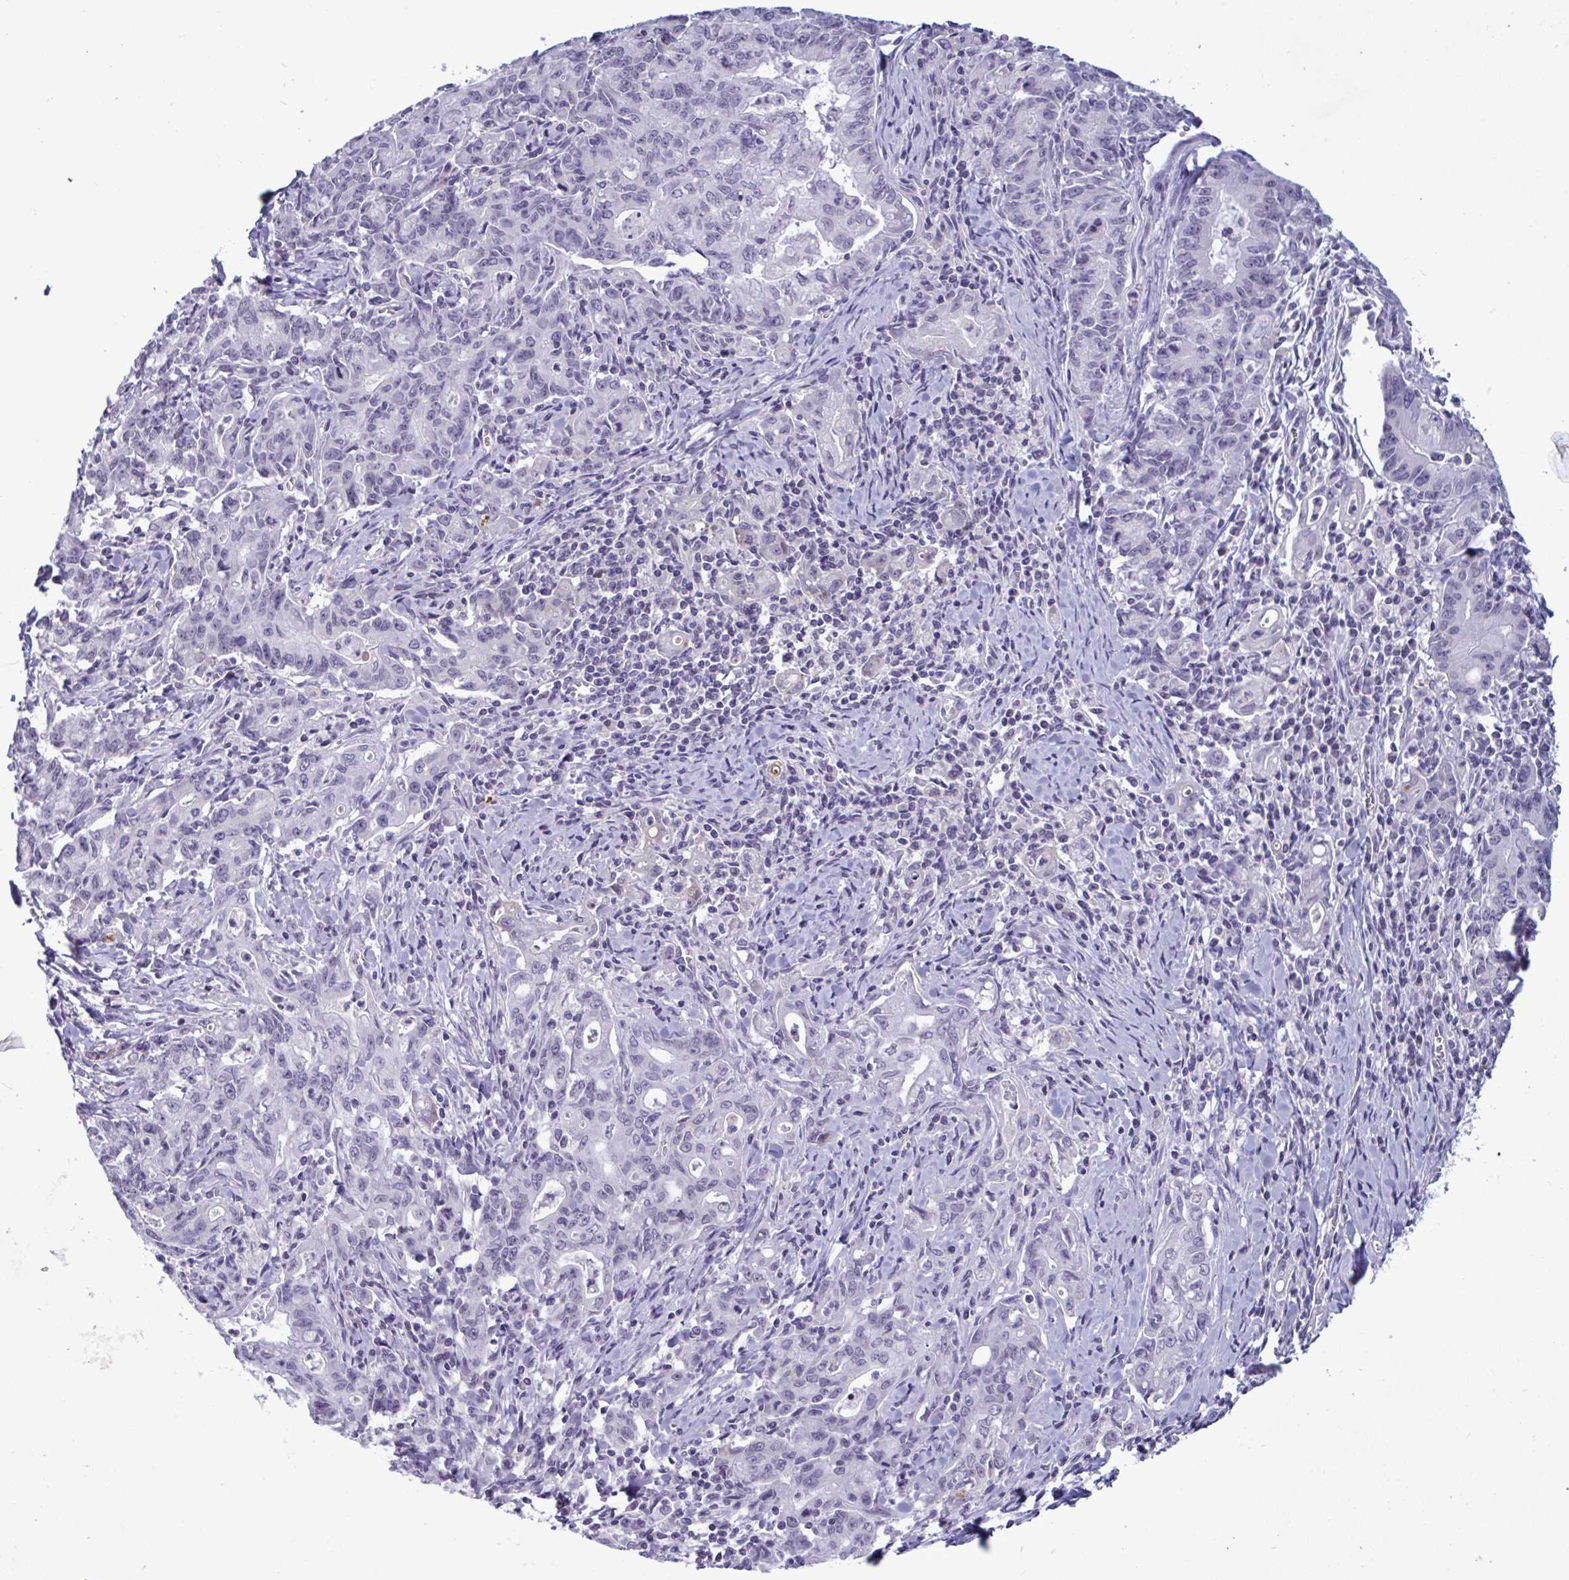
{"staining": {"intensity": "negative", "quantity": "none", "location": "none"}, "tissue": "stomach cancer", "cell_type": "Tumor cells", "image_type": "cancer", "snomed": [{"axis": "morphology", "description": "Adenocarcinoma, NOS"}, {"axis": "topography", "description": "Stomach, upper"}], "caption": "Immunohistochemistry photomicrograph of human stomach adenocarcinoma stained for a protein (brown), which reveals no staining in tumor cells. Nuclei are stained in blue.", "gene": "DOCK11", "patient": {"sex": "female", "age": 79}}